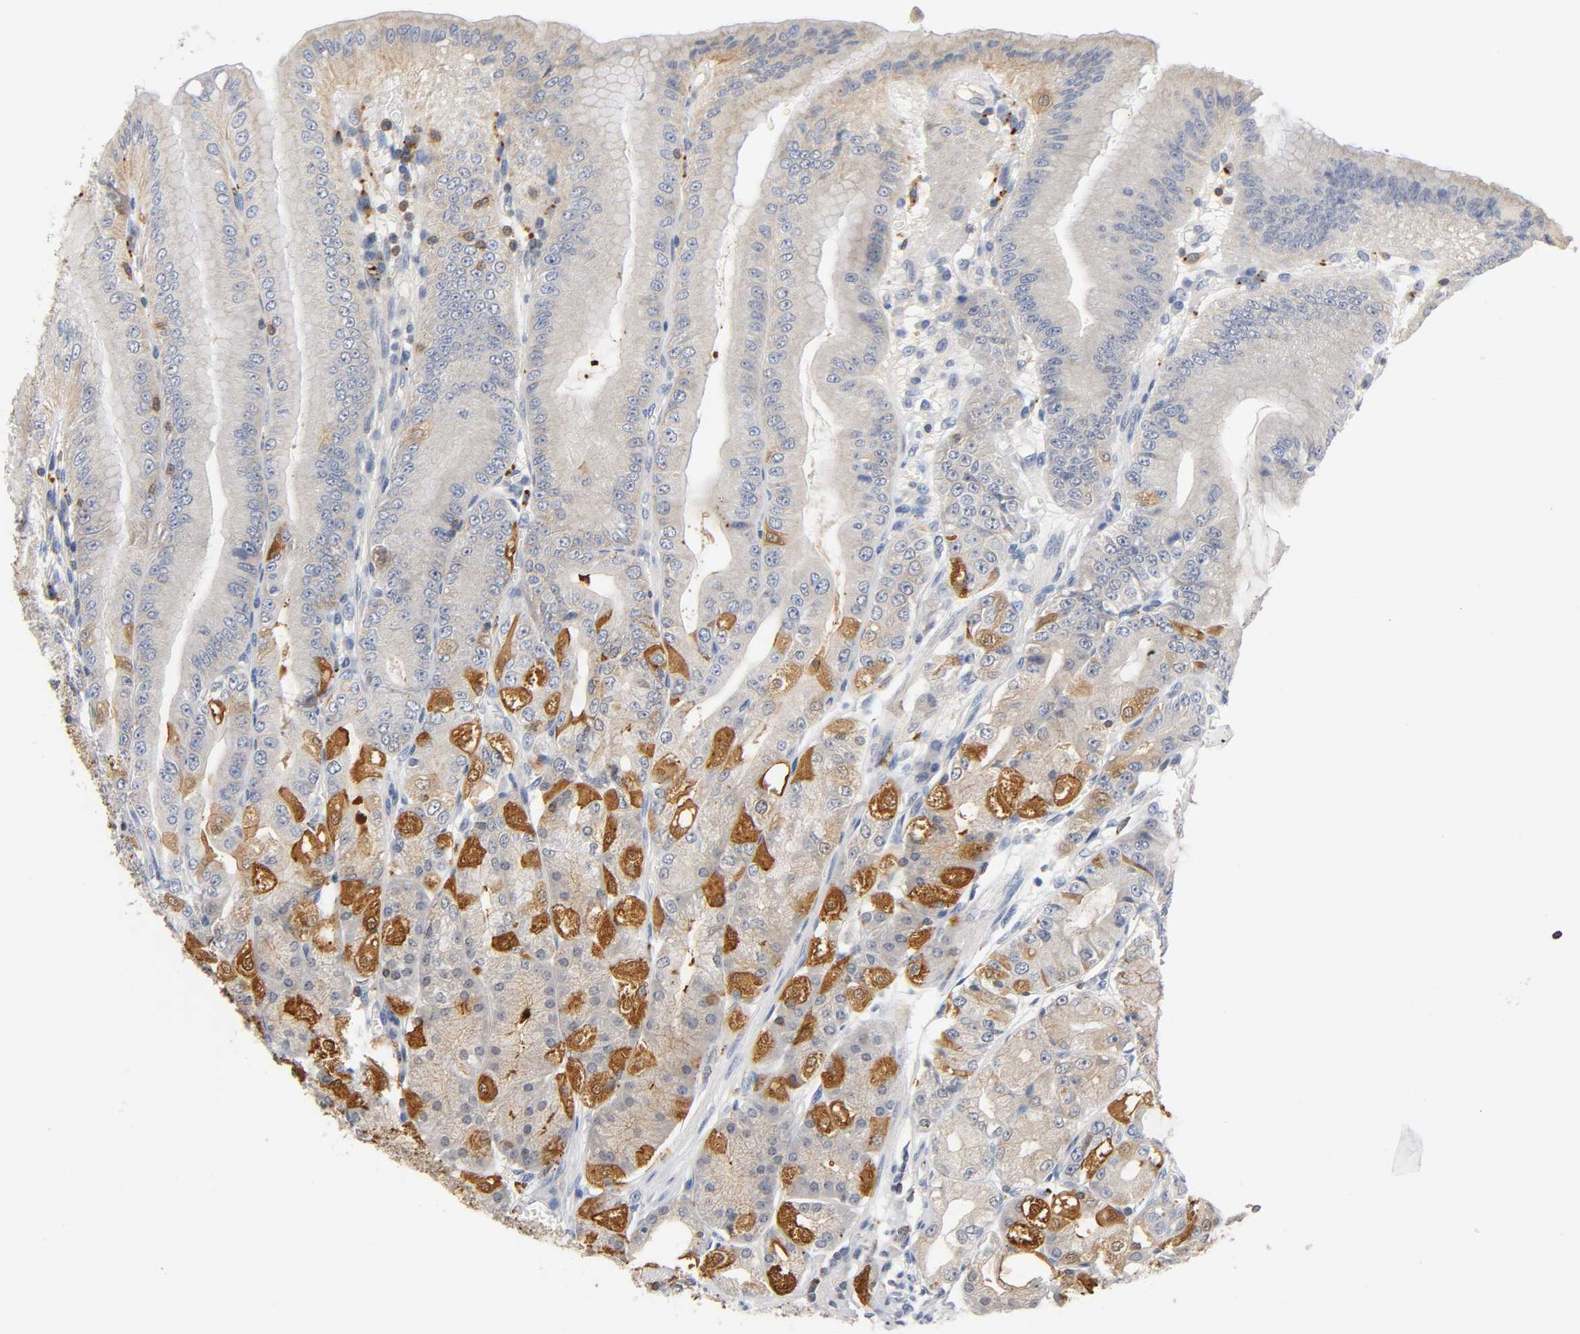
{"staining": {"intensity": "strong", "quantity": "25%-75%", "location": "cytoplasmic/membranous"}, "tissue": "stomach", "cell_type": "Glandular cells", "image_type": "normal", "snomed": [{"axis": "morphology", "description": "Normal tissue, NOS"}, {"axis": "topography", "description": "Stomach, lower"}], "caption": "IHC (DAB) staining of benign stomach demonstrates strong cytoplasmic/membranous protein expression in about 25%-75% of glandular cells. The protein of interest is shown in brown color, while the nuclei are stained blue.", "gene": "UCKL1", "patient": {"sex": "male", "age": 71}}